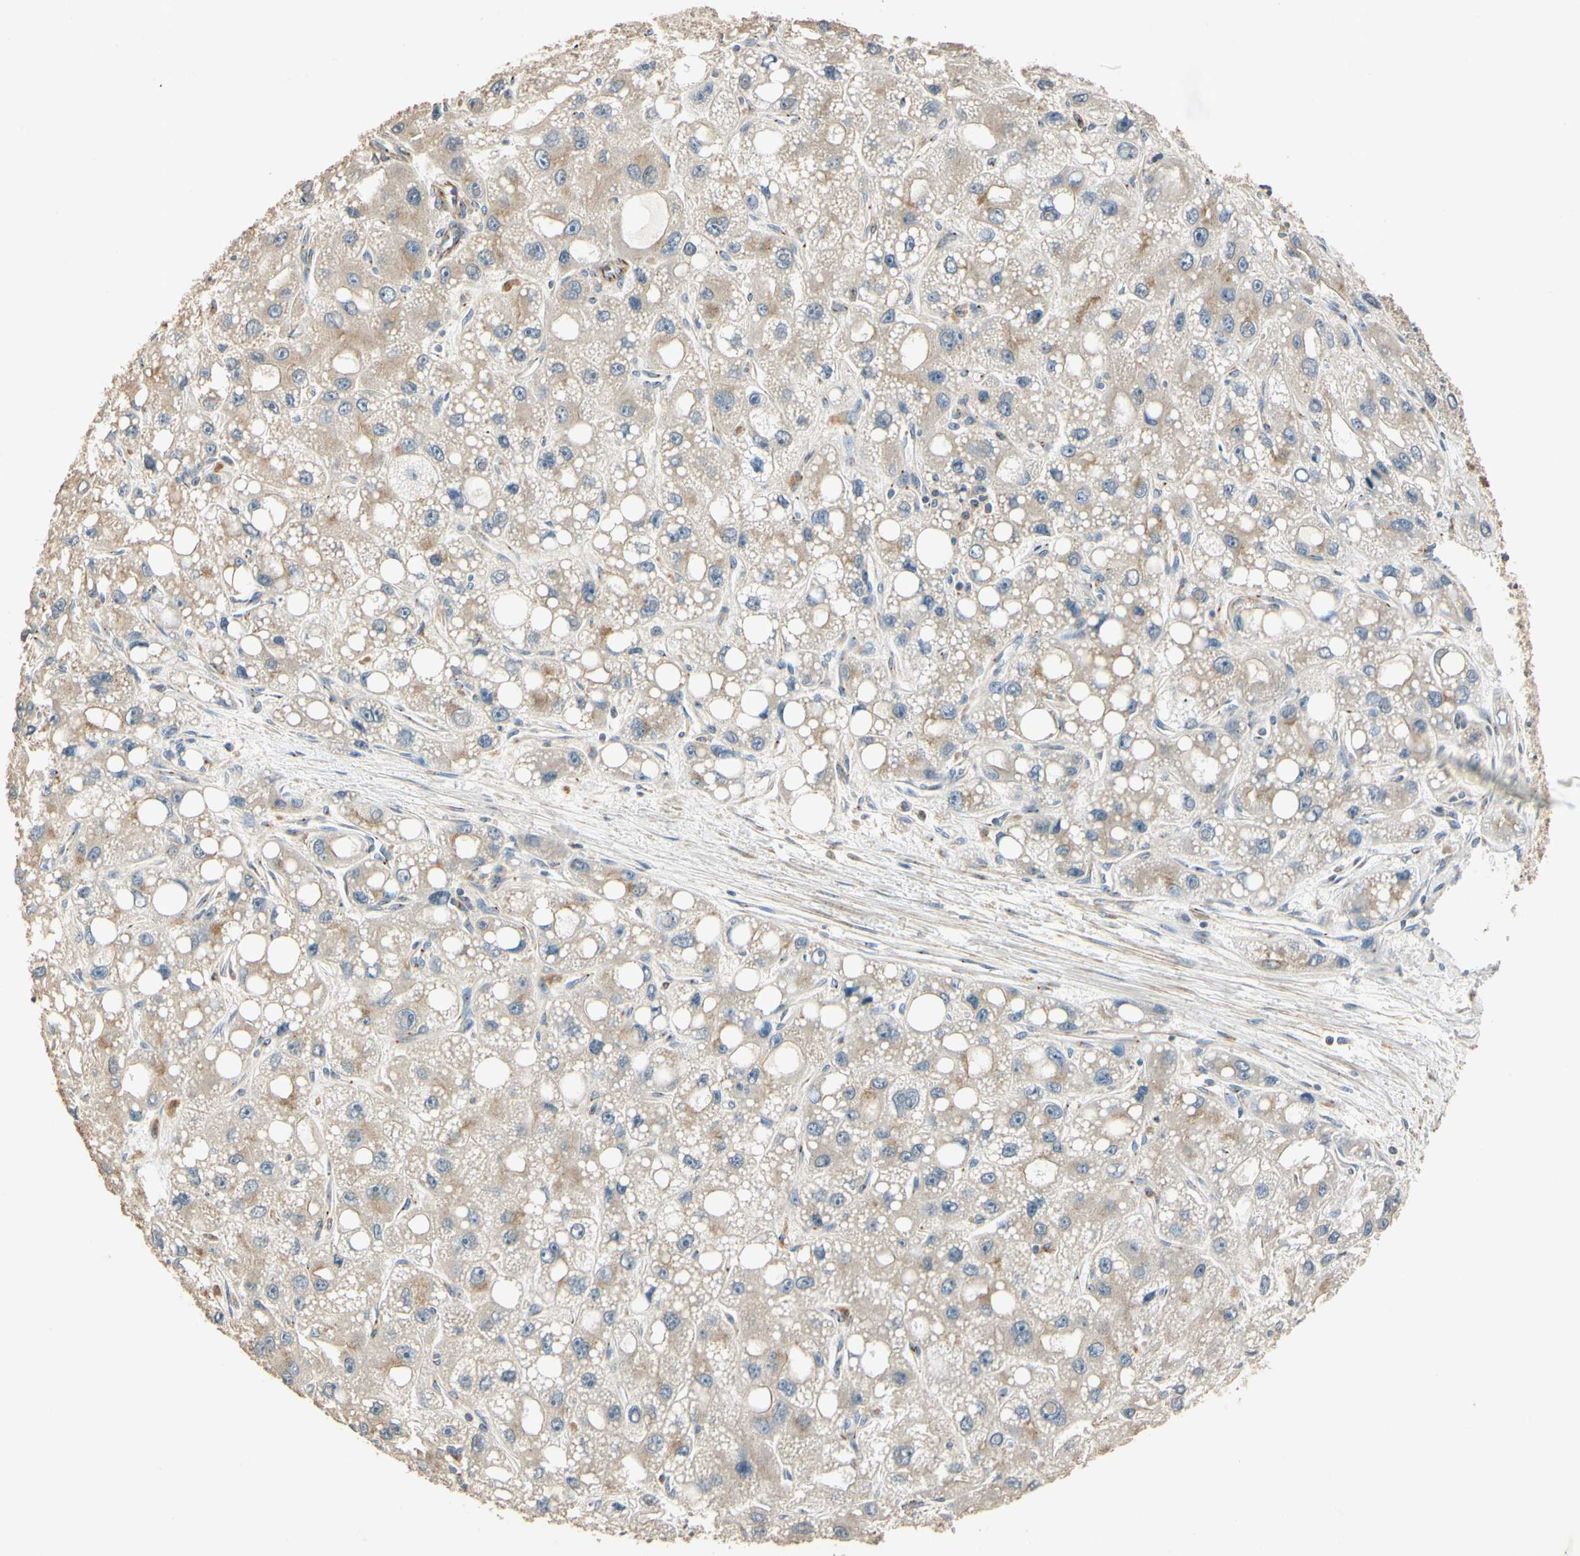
{"staining": {"intensity": "weak", "quantity": ">75%", "location": "cytoplasmic/membranous"}, "tissue": "liver cancer", "cell_type": "Tumor cells", "image_type": "cancer", "snomed": [{"axis": "morphology", "description": "Carcinoma, Hepatocellular, NOS"}, {"axis": "topography", "description": "Liver"}], "caption": "A low amount of weak cytoplasmic/membranous positivity is present in about >75% of tumor cells in liver cancer tissue.", "gene": "AKAP9", "patient": {"sex": "male", "age": 55}}